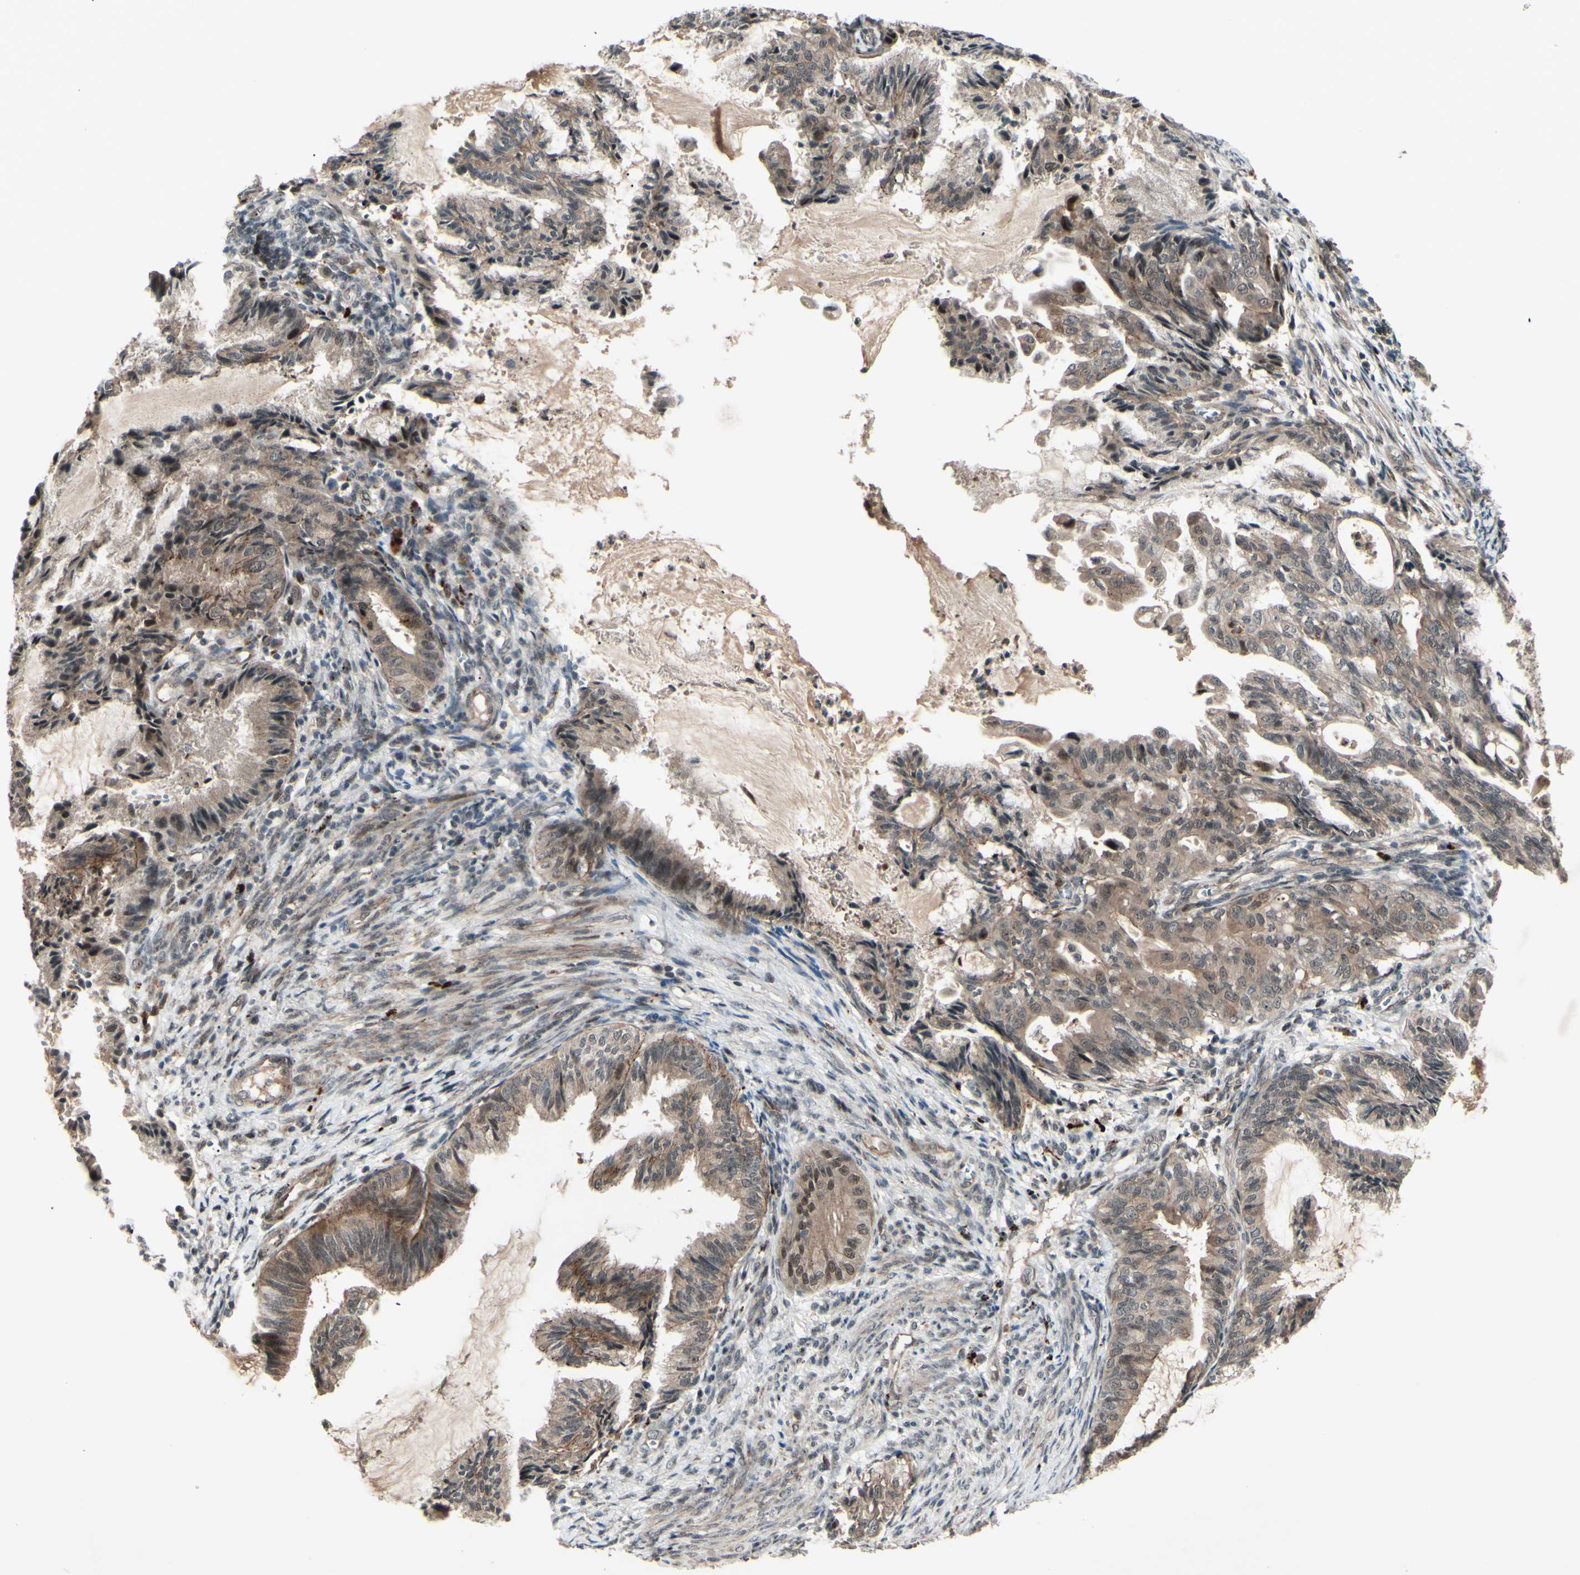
{"staining": {"intensity": "moderate", "quantity": ">75%", "location": "cytoplasmic/membranous,nuclear"}, "tissue": "endometrial cancer", "cell_type": "Tumor cells", "image_type": "cancer", "snomed": [{"axis": "morphology", "description": "Adenocarcinoma, NOS"}, {"axis": "topography", "description": "Endometrium"}], "caption": "Endometrial cancer stained for a protein reveals moderate cytoplasmic/membranous and nuclear positivity in tumor cells.", "gene": "MLF2", "patient": {"sex": "female", "age": 86}}